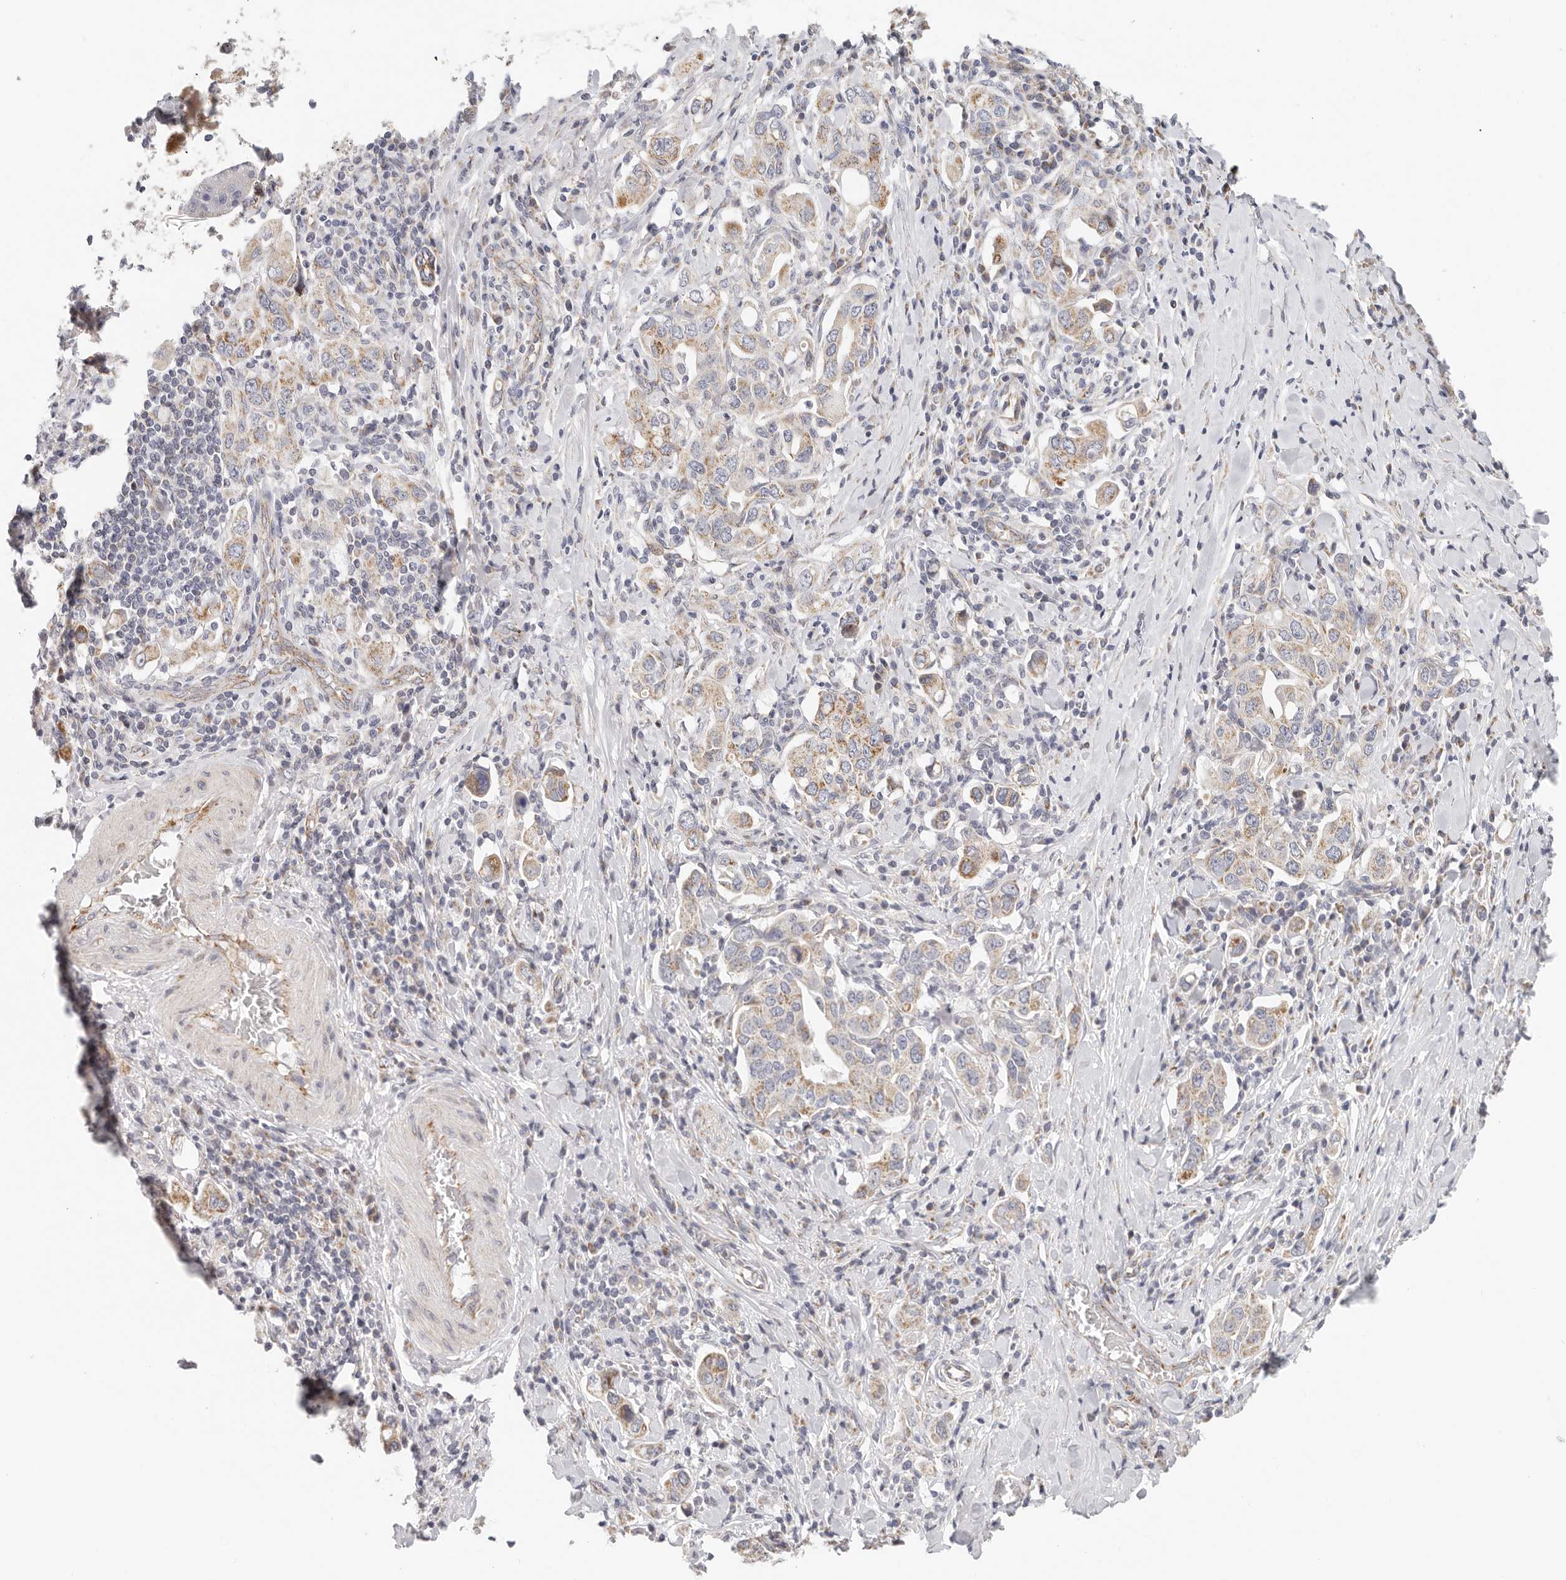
{"staining": {"intensity": "weak", "quantity": ">75%", "location": "cytoplasmic/membranous"}, "tissue": "stomach cancer", "cell_type": "Tumor cells", "image_type": "cancer", "snomed": [{"axis": "morphology", "description": "Adenocarcinoma, NOS"}, {"axis": "topography", "description": "Stomach, upper"}], "caption": "The immunohistochemical stain shows weak cytoplasmic/membranous expression in tumor cells of stomach adenocarcinoma tissue. (IHC, brightfield microscopy, high magnification).", "gene": "AFDN", "patient": {"sex": "male", "age": 62}}